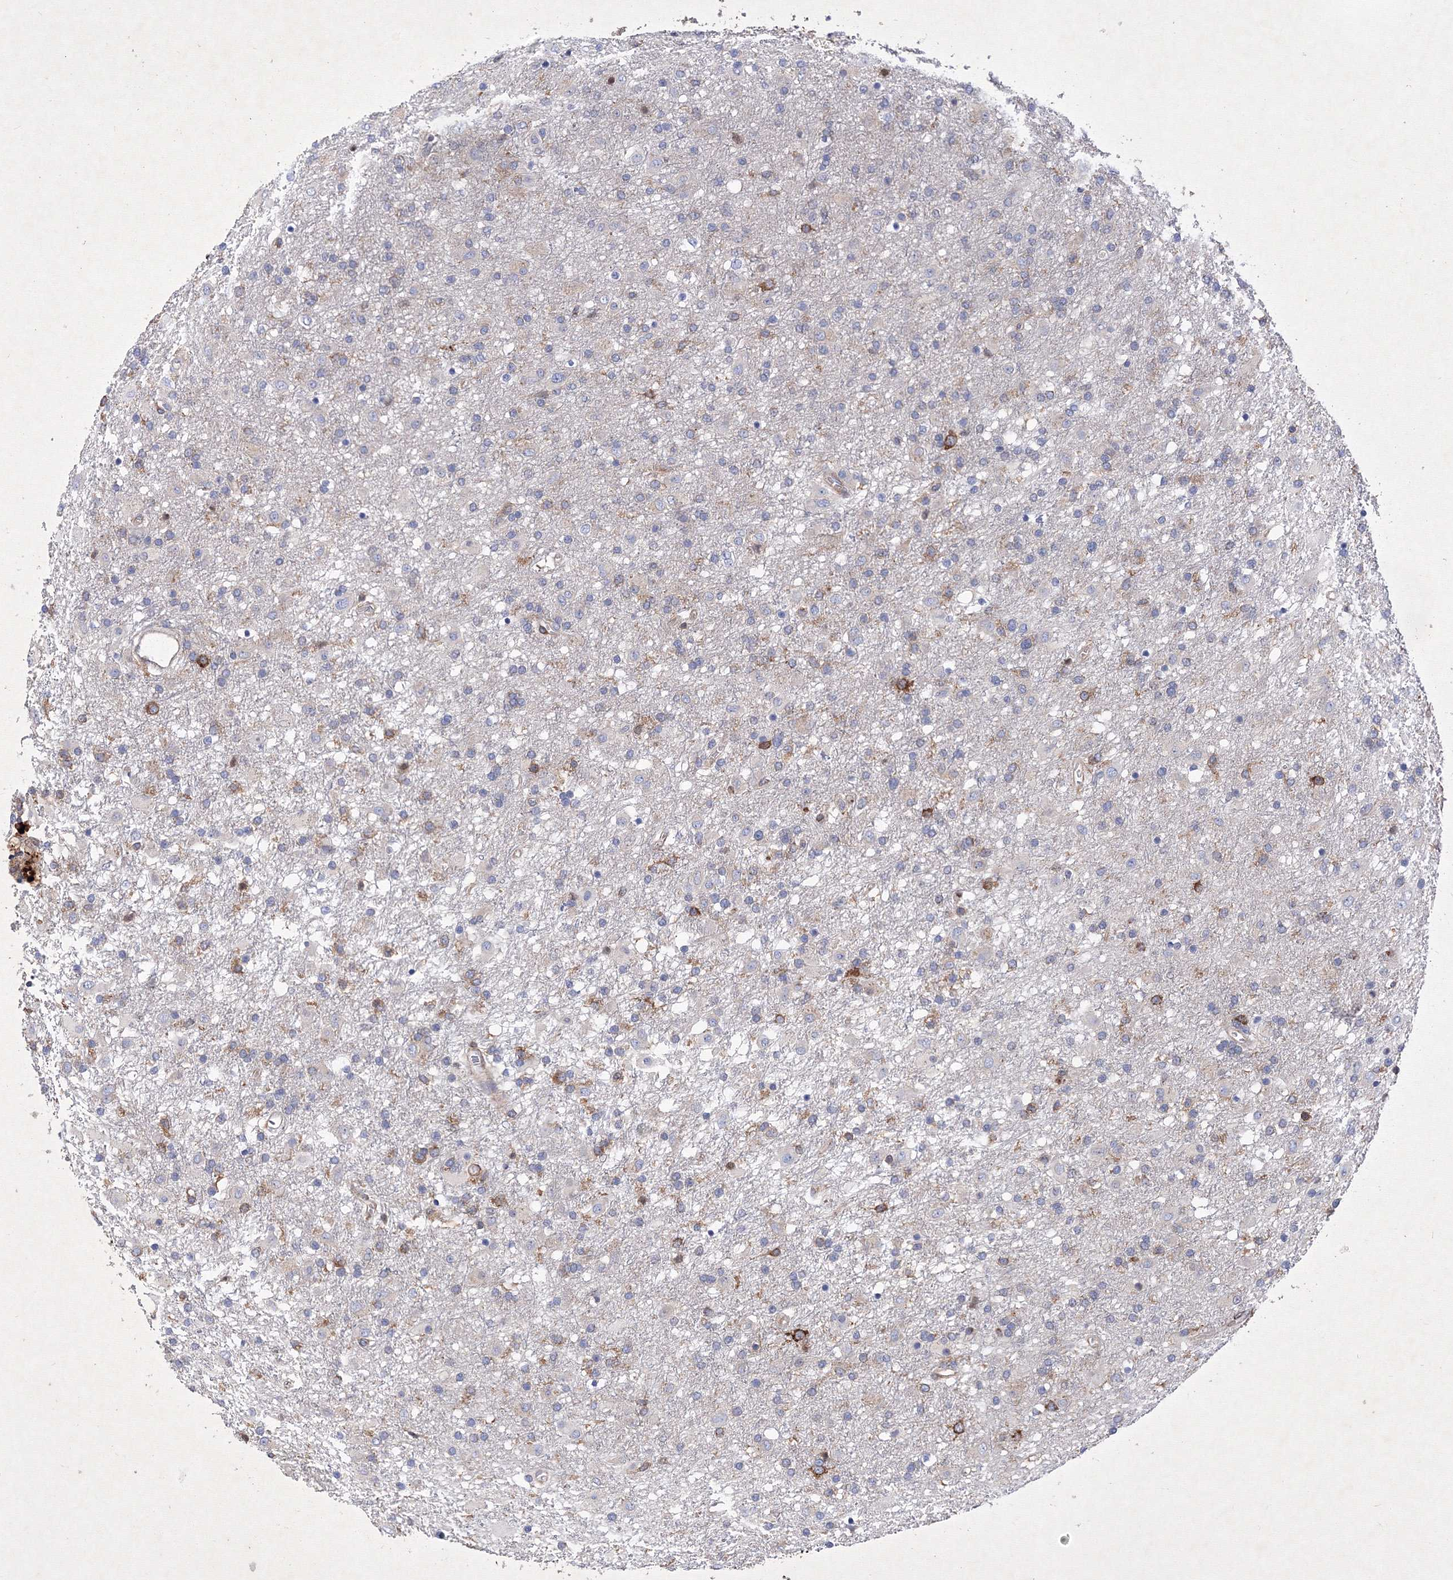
{"staining": {"intensity": "negative", "quantity": "none", "location": "none"}, "tissue": "glioma", "cell_type": "Tumor cells", "image_type": "cancer", "snomed": [{"axis": "morphology", "description": "Glioma, malignant, Low grade"}, {"axis": "topography", "description": "Brain"}], "caption": "Photomicrograph shows no protein expression in tumor cells of glioma tissue. (DAB (3,3'-diaminobenzidine) immunohistochemistry, high magnification).", "gene": "SNX18", "patient": {"sex": "male", "age": 65}}